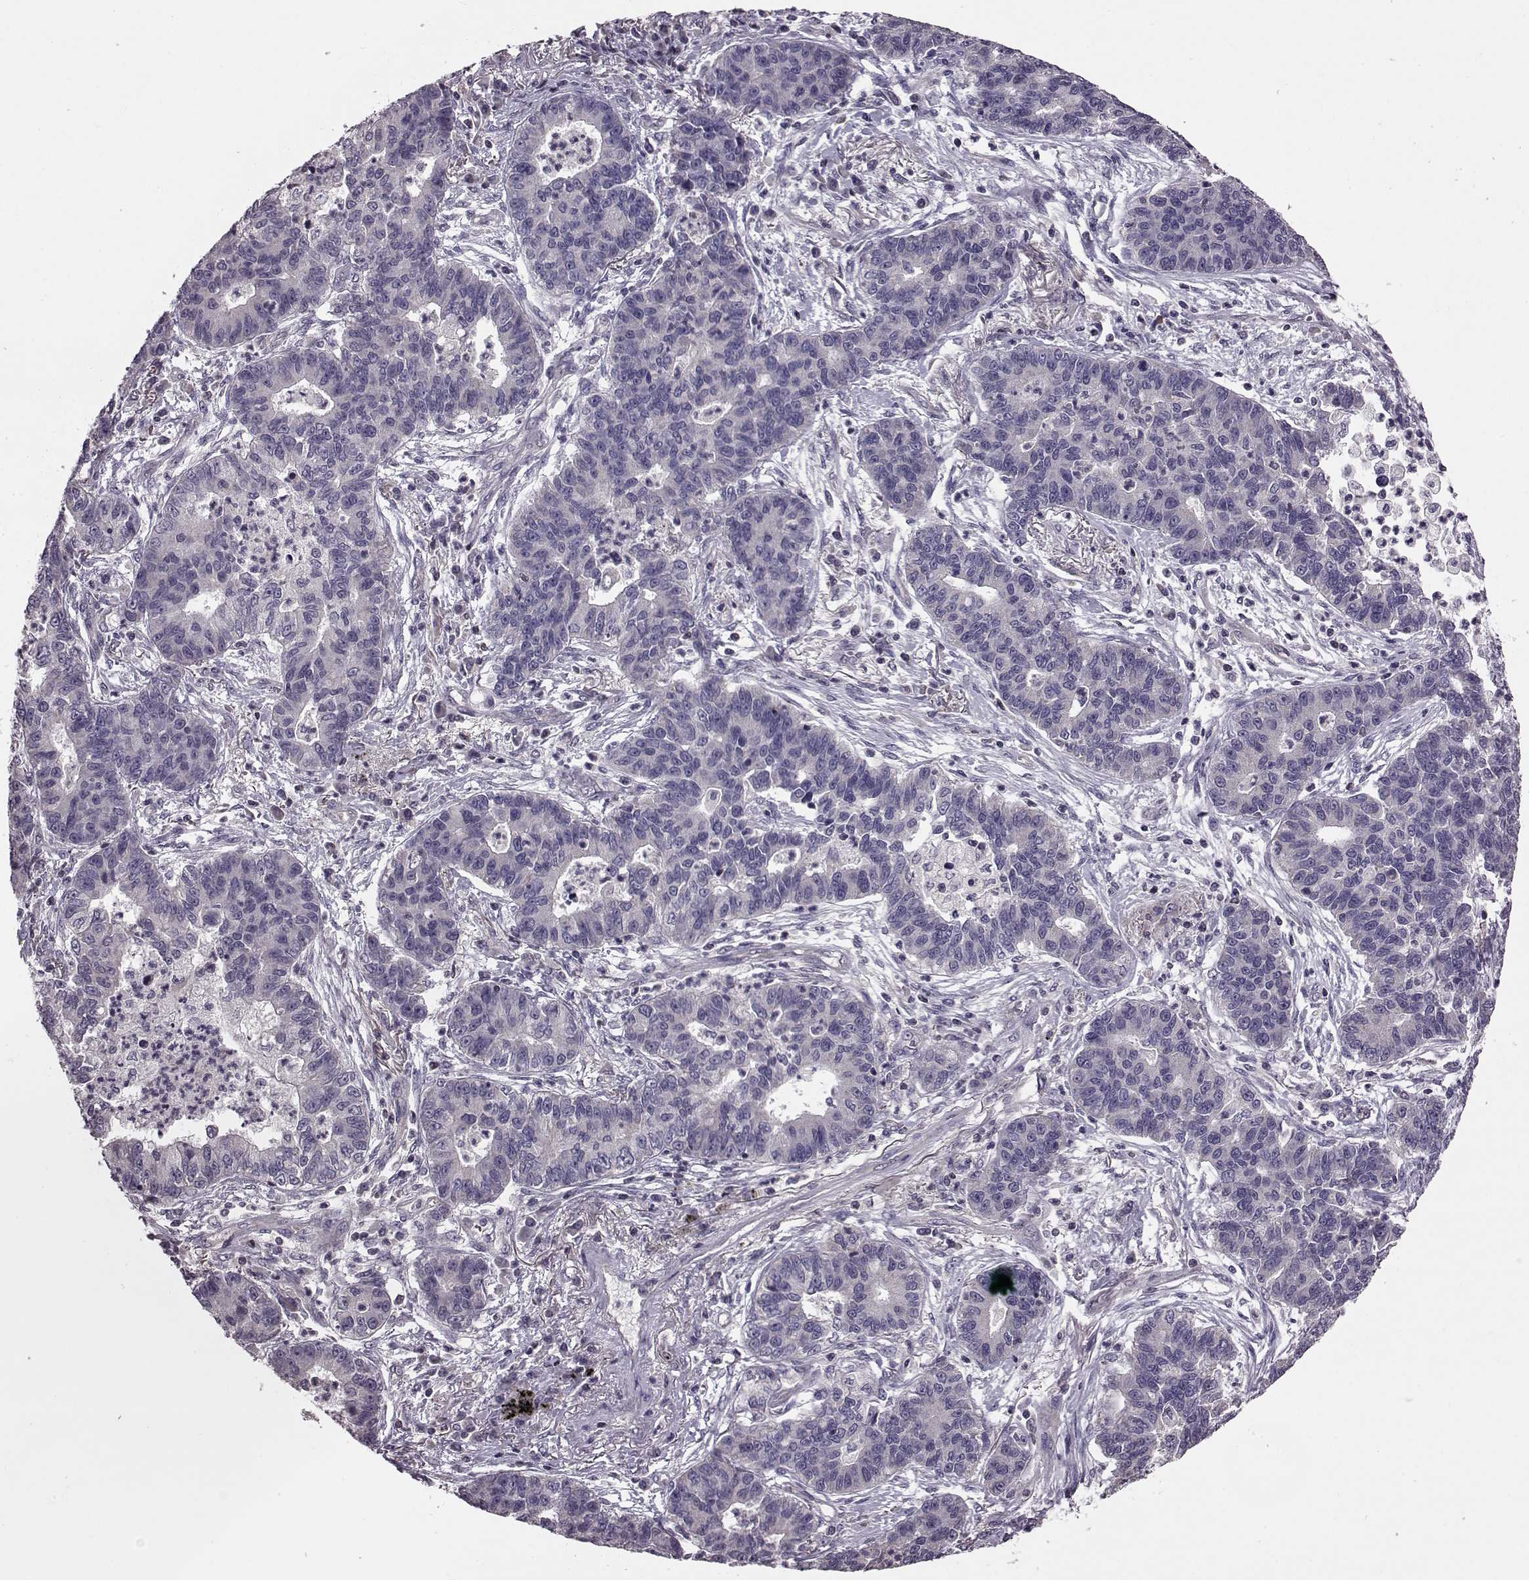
{"staining": {"intensity": "negative", "quantity": "none", "location": "none"}, "tissue": "lung cancer", "cell_type": "Tumor cells", "image_type": "cancer", "snomed": [{"axis": "morphology", "description": "Adenocarcinoma, NOS"}, {"axis": "topography", "description": "Lung"}], "caption": "Photomicrograph shows no protein positivity in tumor cells of lung cancer tissue. The staining was performed using DAB to visualize the protein expression in brown, while the nuclei were stained in blue with hematoxylin (Magnification: 20x).", "gene": "CDC42SE1", "patient": {"sex": "female", "age": 57}}